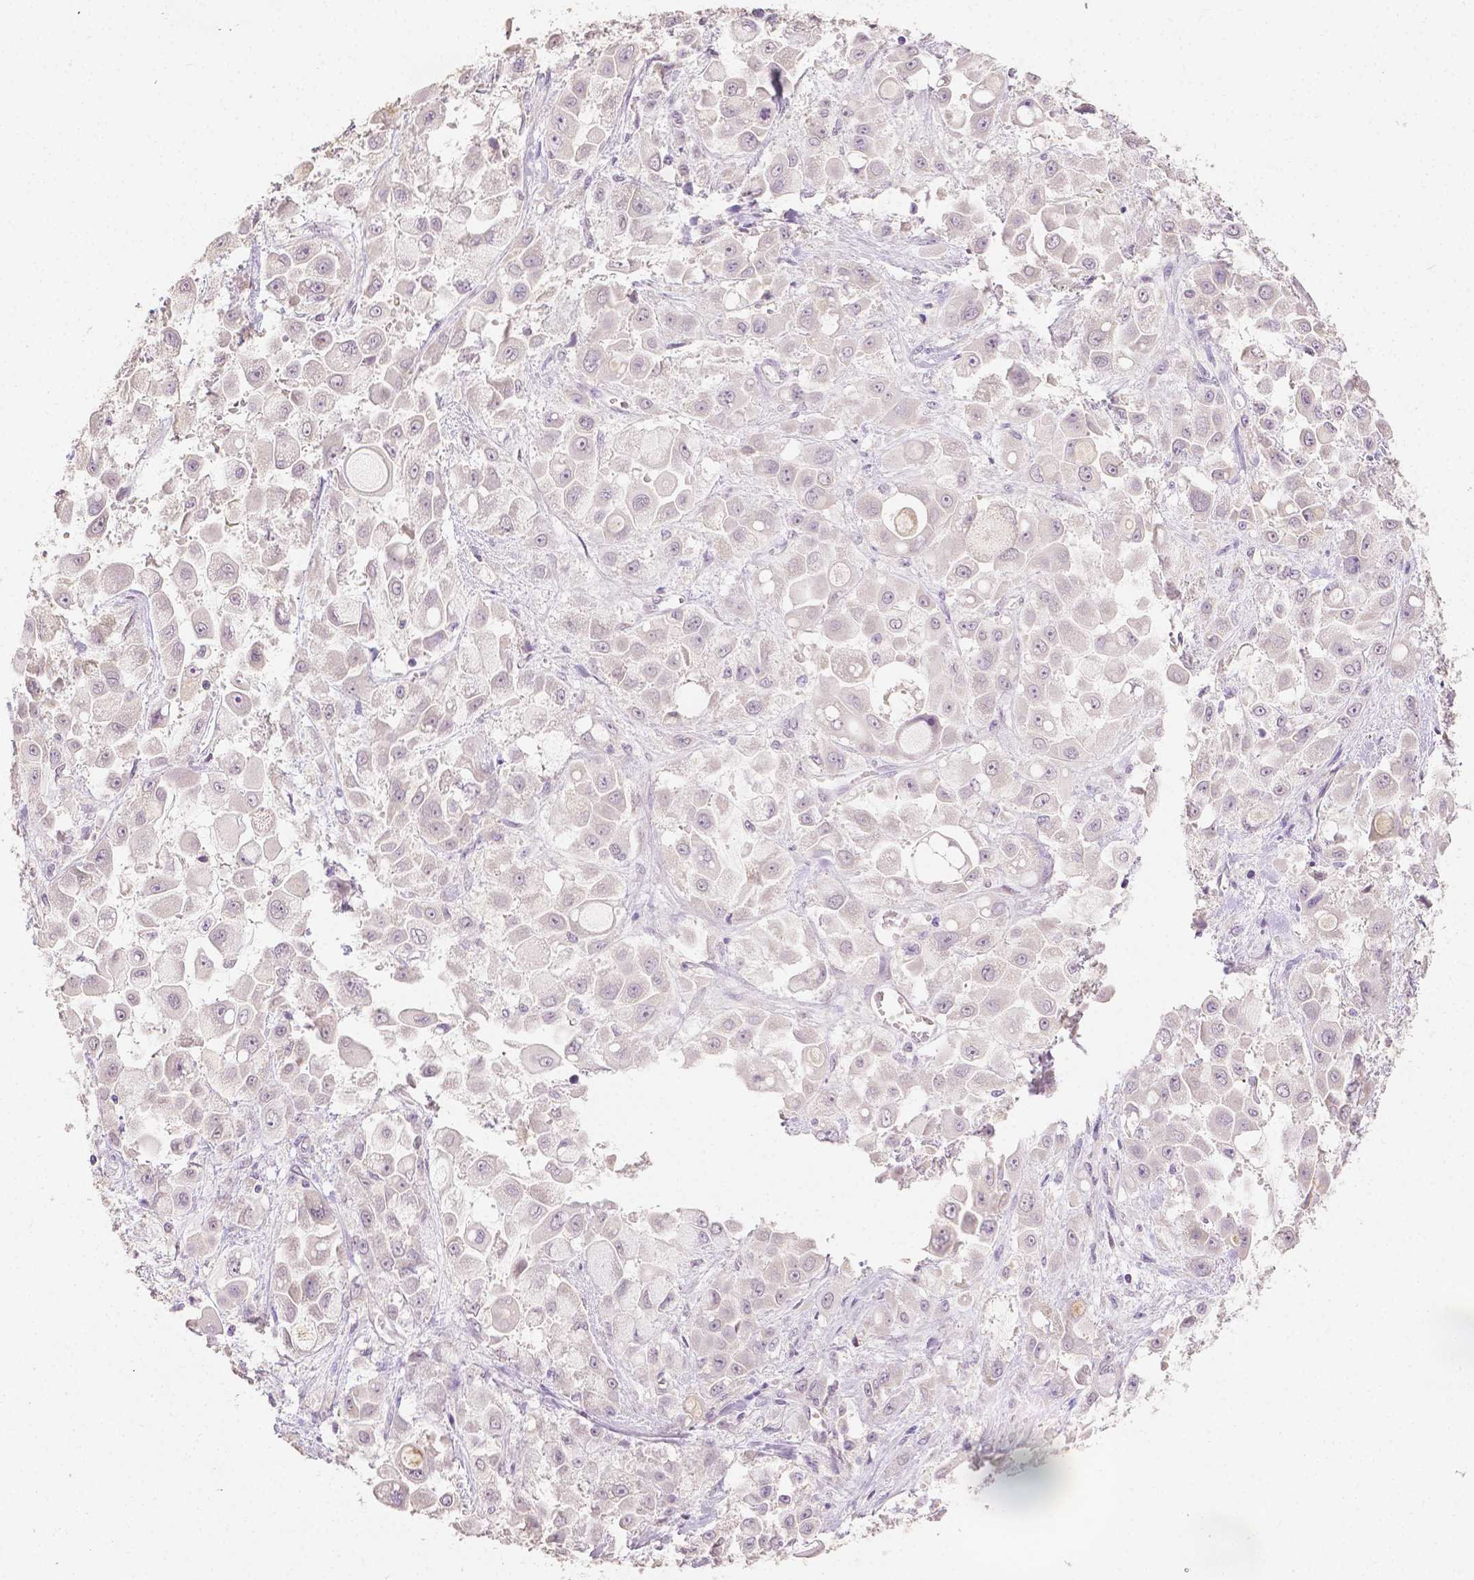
{"staining": {"intensity": "weak", "quantity": "<25%", "location": "nuclear"}, "tissue": "stomach cancer", "cell_type": "Tumor cells", "image_type": "cancer", "snomed": [{"axis": "morphology", "description": "Adenocarcinoma, NOS"}, {"axis": "topography", "description": "Stomach"}], "caption": "Adenocarcinoma (stomach) stained for a protein using IHC demonstrates no expression tumor cells.", "gene": "TGM1", "patient": {"sex": "female", "age": 76}}